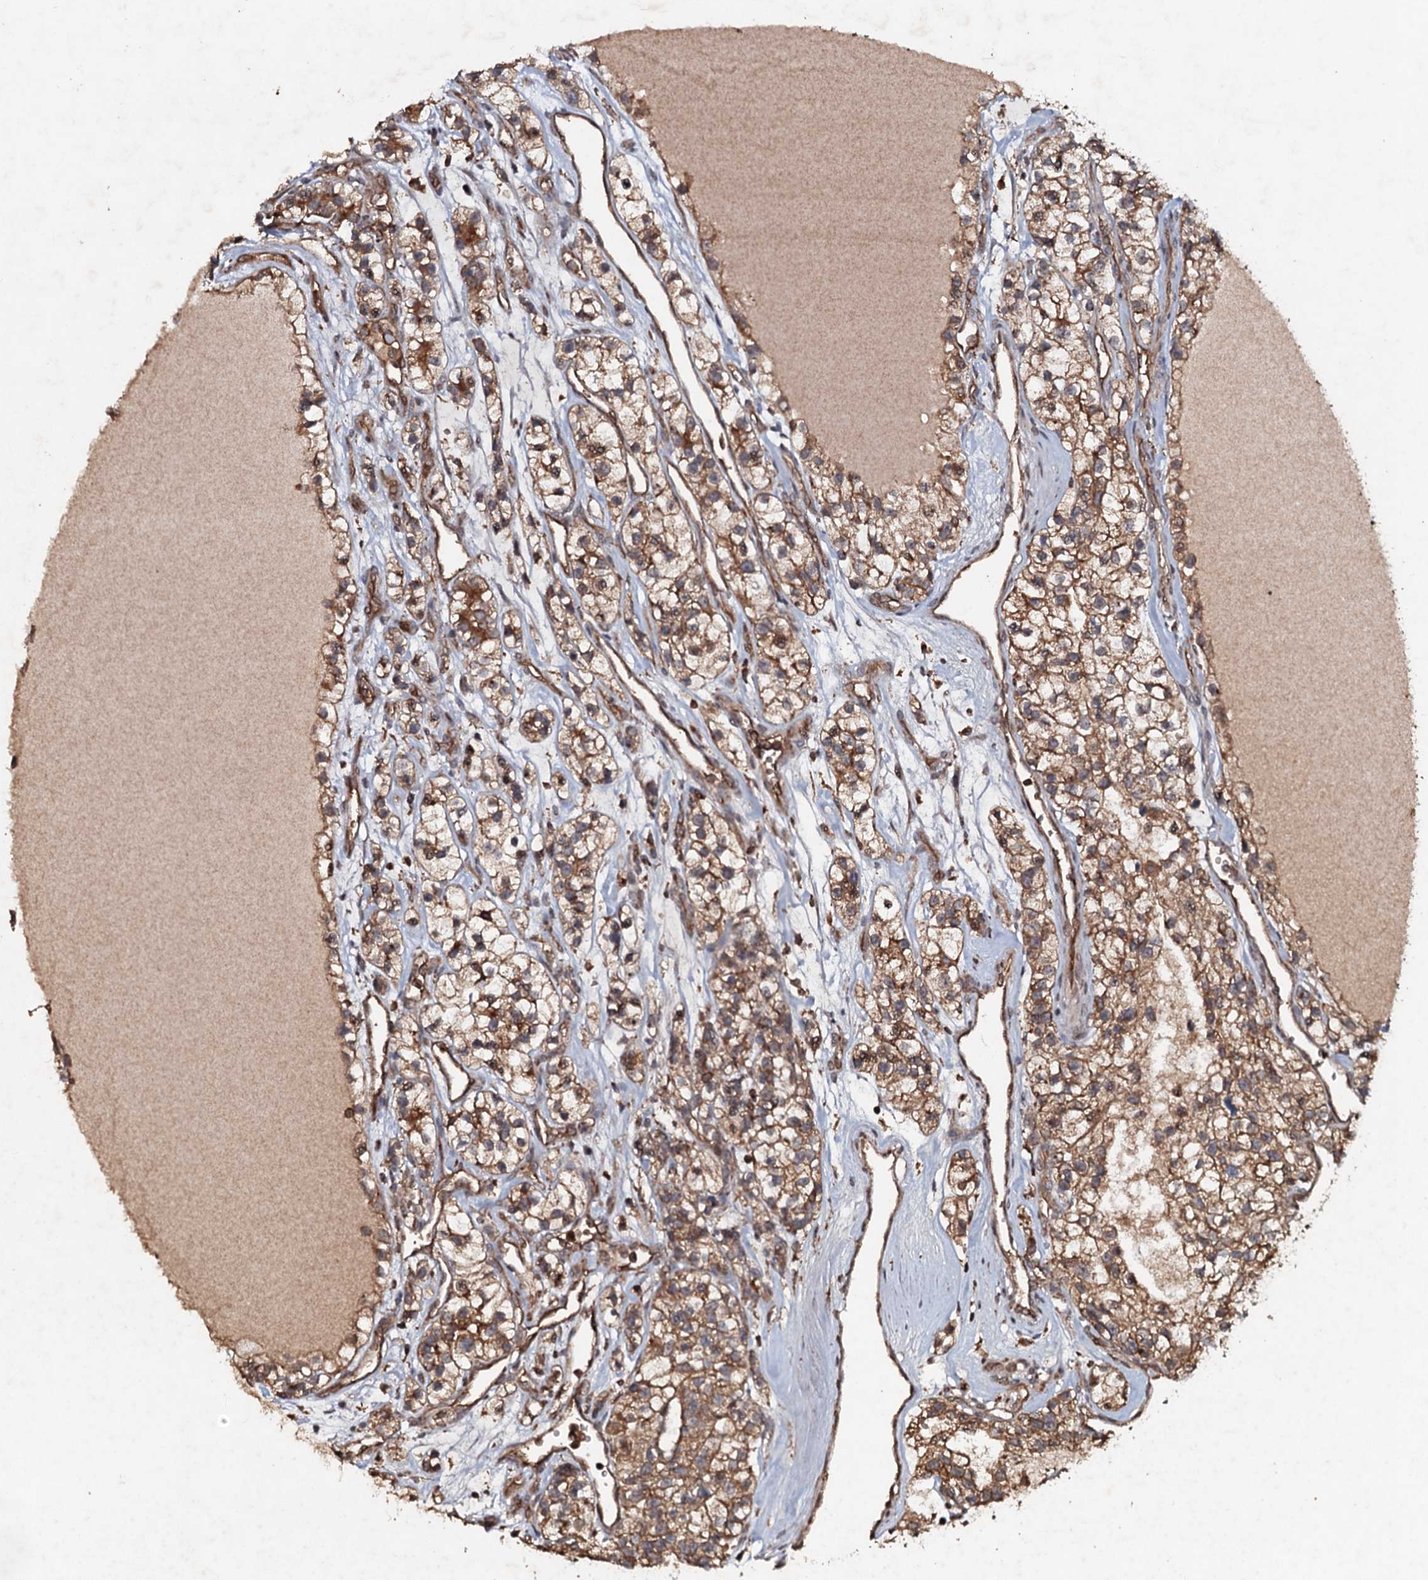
{"staining": {"intensity": "moderate", "quantity": ">75%", "location": "cytoplasmic/membranous"}, "tissue": "renal cancer", "cell_type": "Tumor cells", "image_type": "cancer", "snomed": [{"axis": "morphology", "description": "Adenocarcinoma, NOS"}, {"axis": "topography", "description": "Kidney"}], "caption": "Protein staining shows moderate cytoplasmic/membranous expression in about >75% of tumor cells in renal cancer (adenocarcinoma). The staining is performed using DAB (3,3'-diaminobenzidine) brown chromogen to label protein expression. The nuclei are counter-stained blue using hematoxylin.", "gene": "ADGRG3", "patient": {"sex": "female", "age": 57}}